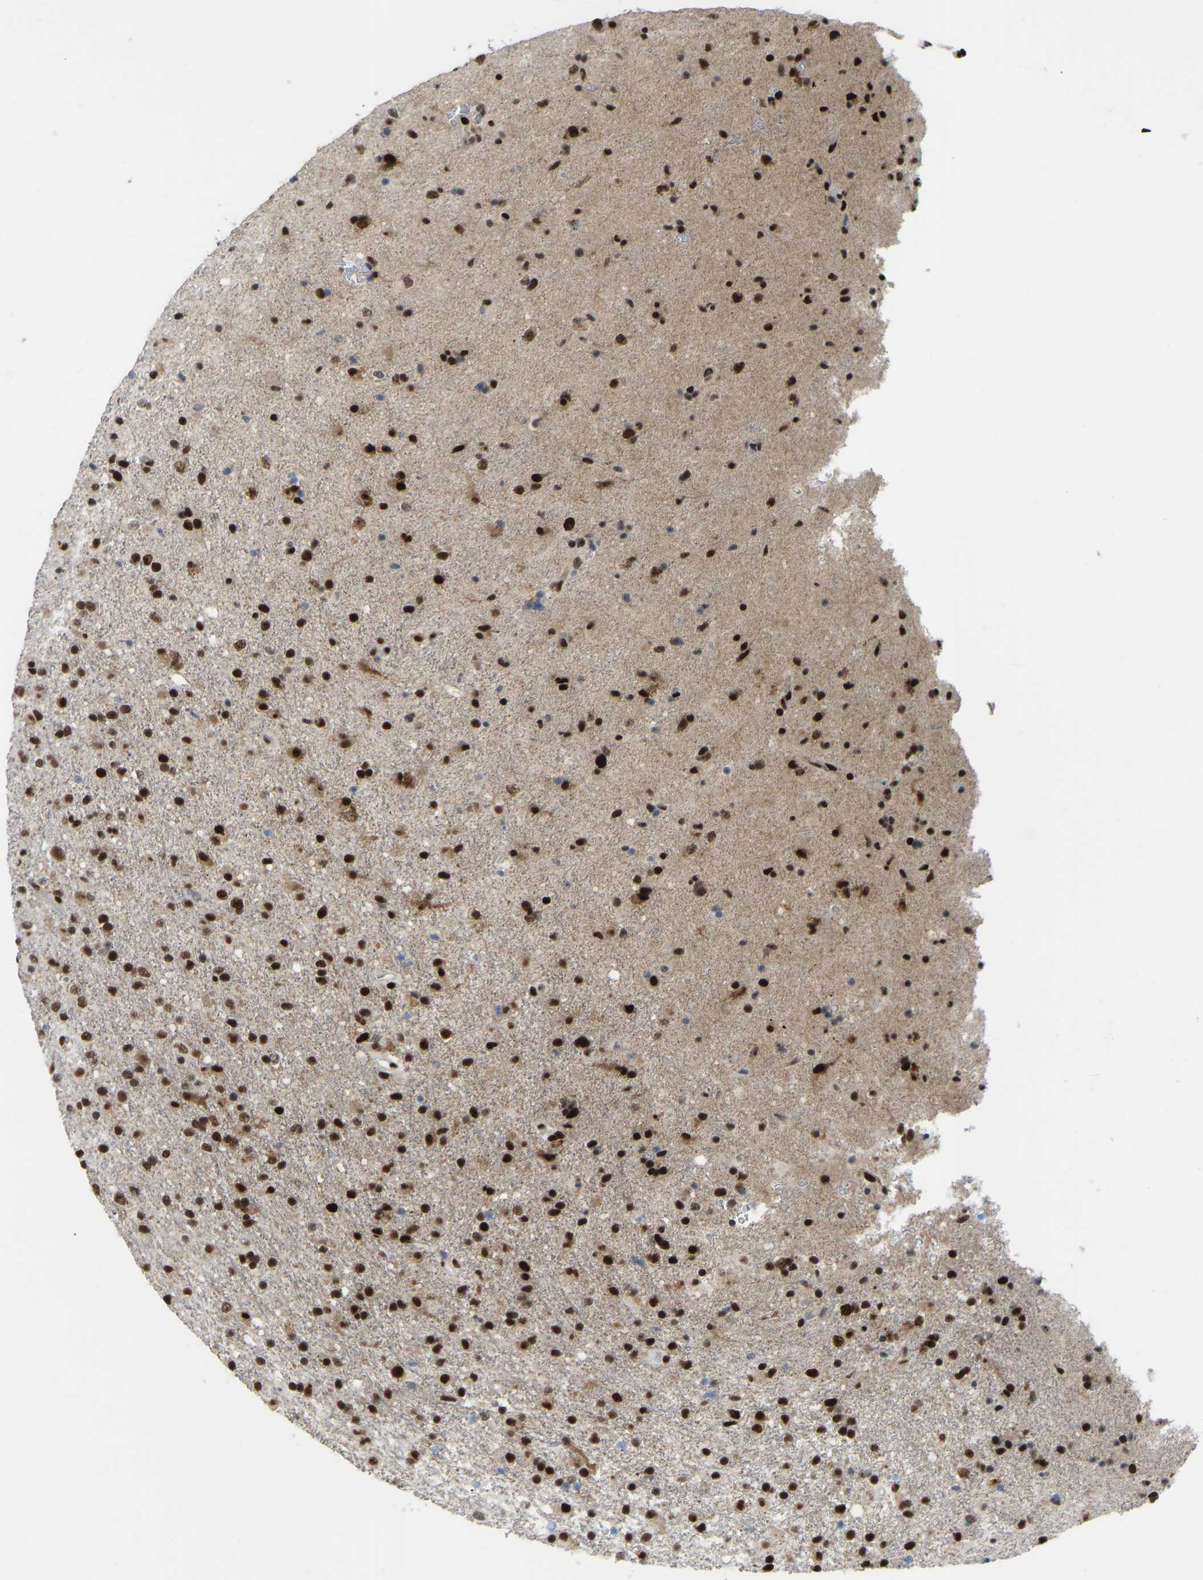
{"staining": {"intensity": "strong", "quantity": ">75%", "location": "nuclear"}, "tissue": "glioma", "cell_type": "Tumor cells", "image_type": "cancer", "snomed": [{"axis": "morphology", "description": "Glioma, malignant, Low grade"}, {"axis": "topography", "description": "Brain"}], "caption": "The immunohistochemical stain labels strong nuclear staining in tumor cells of glioma tissue. (IHC, brightfield microscopy, high magnification).", "gene": "FOXK1", "patient": {"sex": "male", "age": 65}}